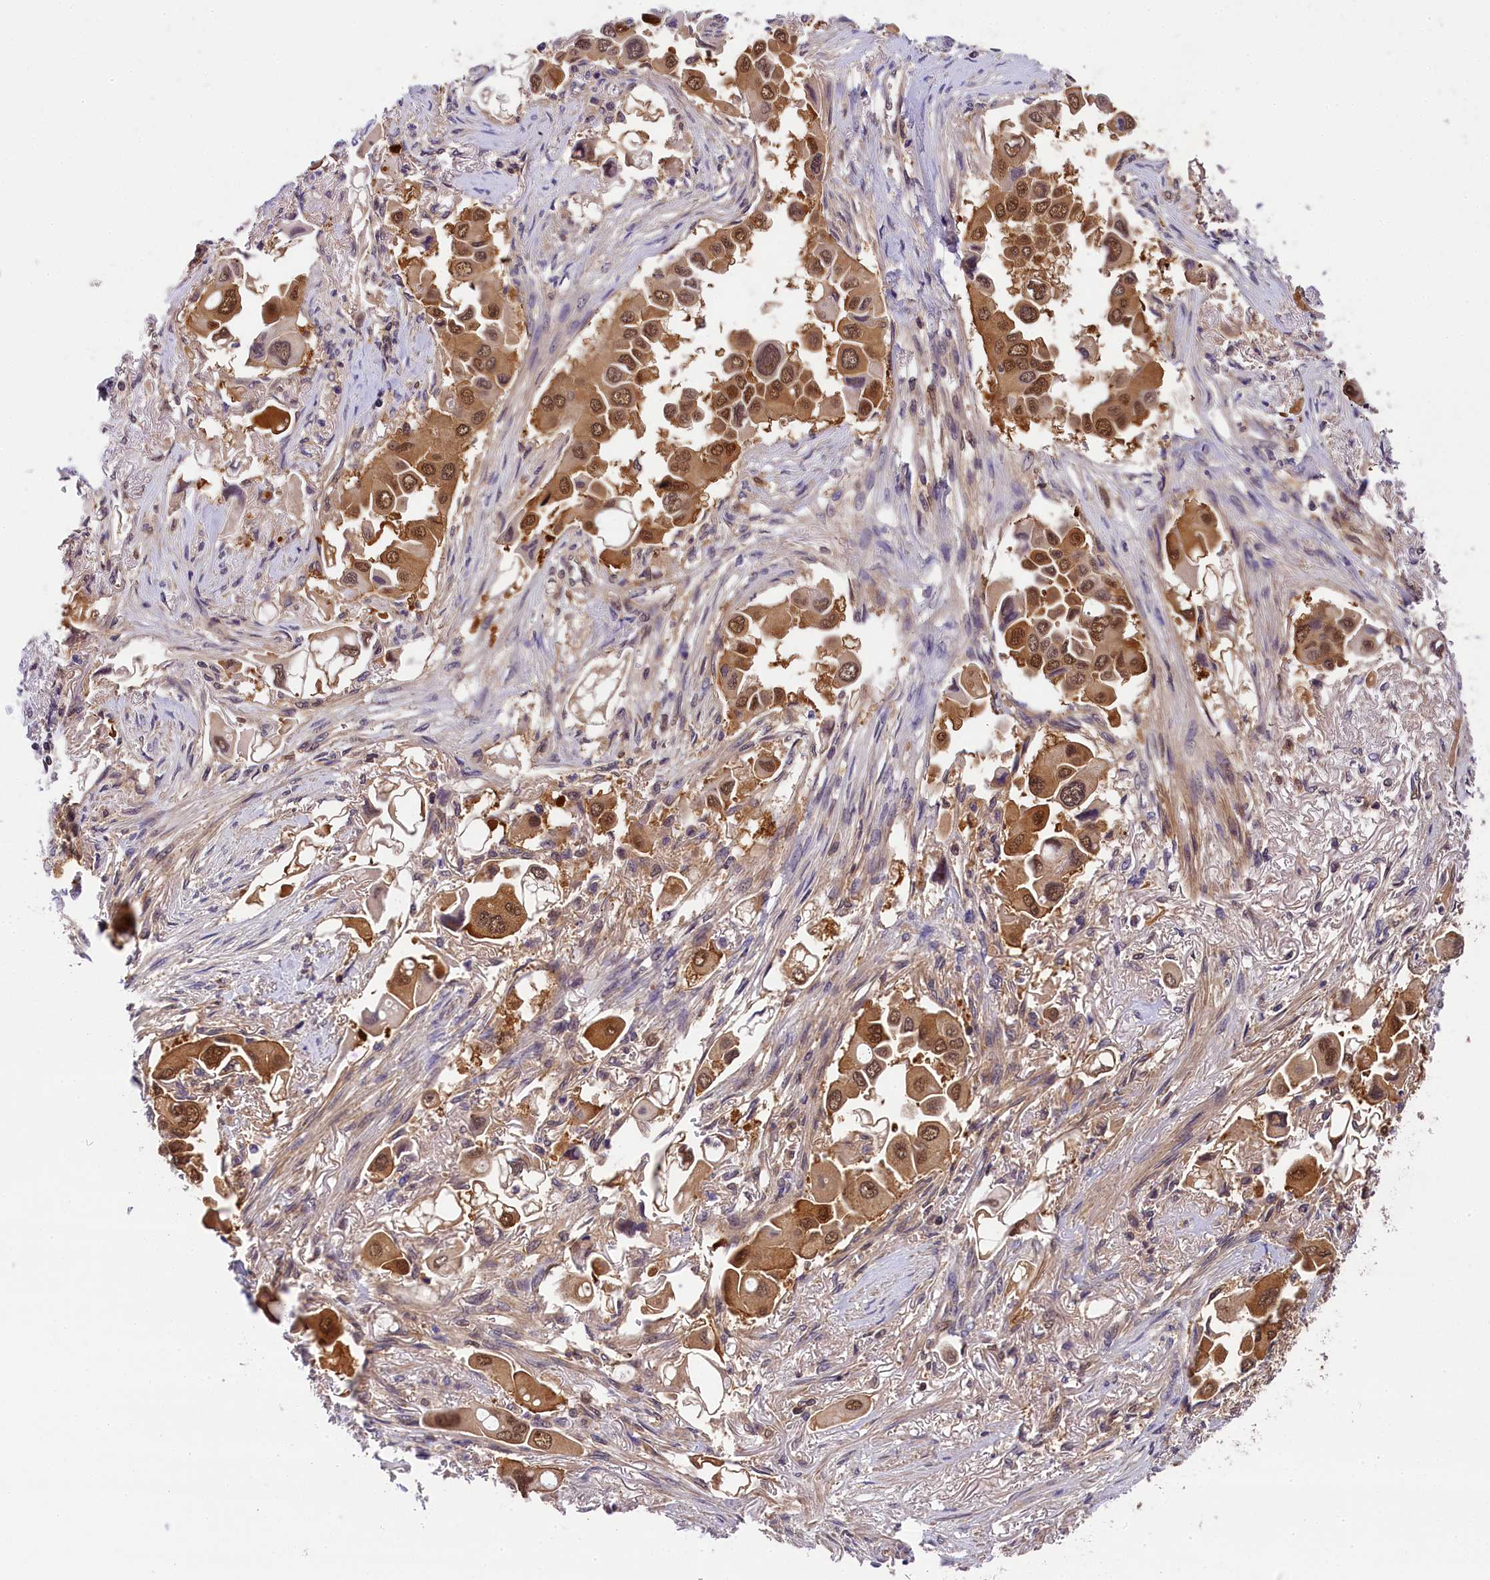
{"staining": {"intensity": "moderate", "quantity": ">75%", "location": "cytoplasmic/membranous,nuclear"}, "tissue": "lung cancer", "cell_type": "Tumor cells", "image_type": "cancer", "snomed": [{"axis": "morphology", "description": "Adenocarcinoma, NOS"}, {"axis": "topography", "description": "Lung"}], "caption": "Immunohistochemistry histopathology image of lung cancer (adenocarcinoma) stained for a protein (brown), which exhibits medium levels of moderate cytoplasmic/membranous and nuclear expression in approximately >75% of tumor cells.", "gene": "EIF6", "patient": {"sex": "female", "age": 76}}